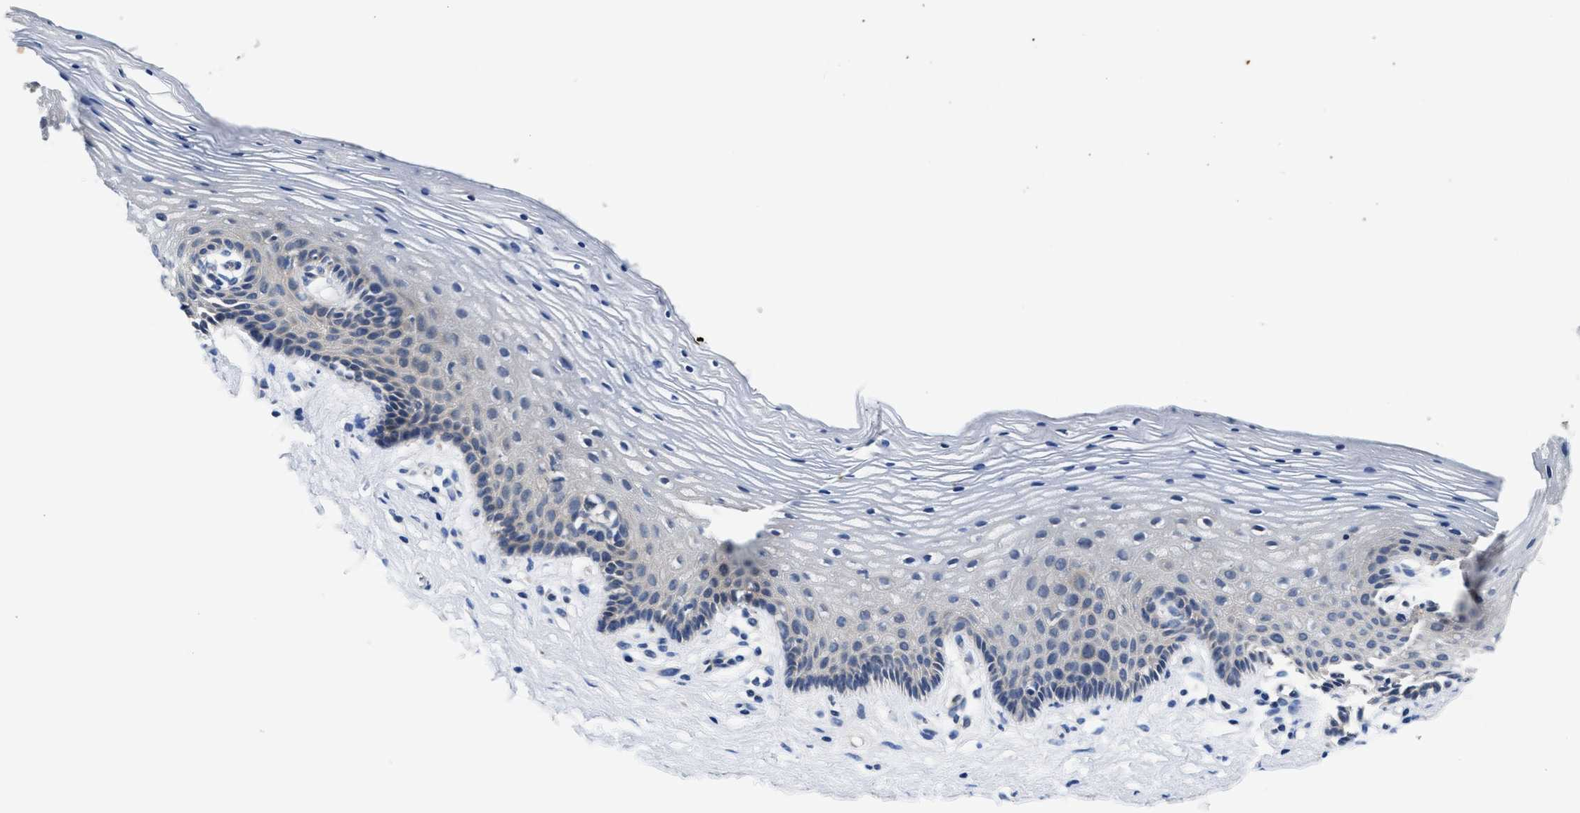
{"staining": {"intensity": "negative", "quantity": "none", "location": "none"}, "tissue": "vagina", "cell_type": "Squamous epithelial cells", "image_type": "normal", "snomed": [{"axis": "morphology", "description": "Normal tissue, NOS"}, {"axis": "topography", "description": "Vagina"}], "caption": "Immunohistochemistry (IHC) image of normal vagina stained for a protein (brown), which displays no staining in squamous epithelial cells. (Immunohistochemistry, brightfield microscopy, high magnification).", "gene": "FAM185A", "patient": {"sex": "female", "age": 32}}